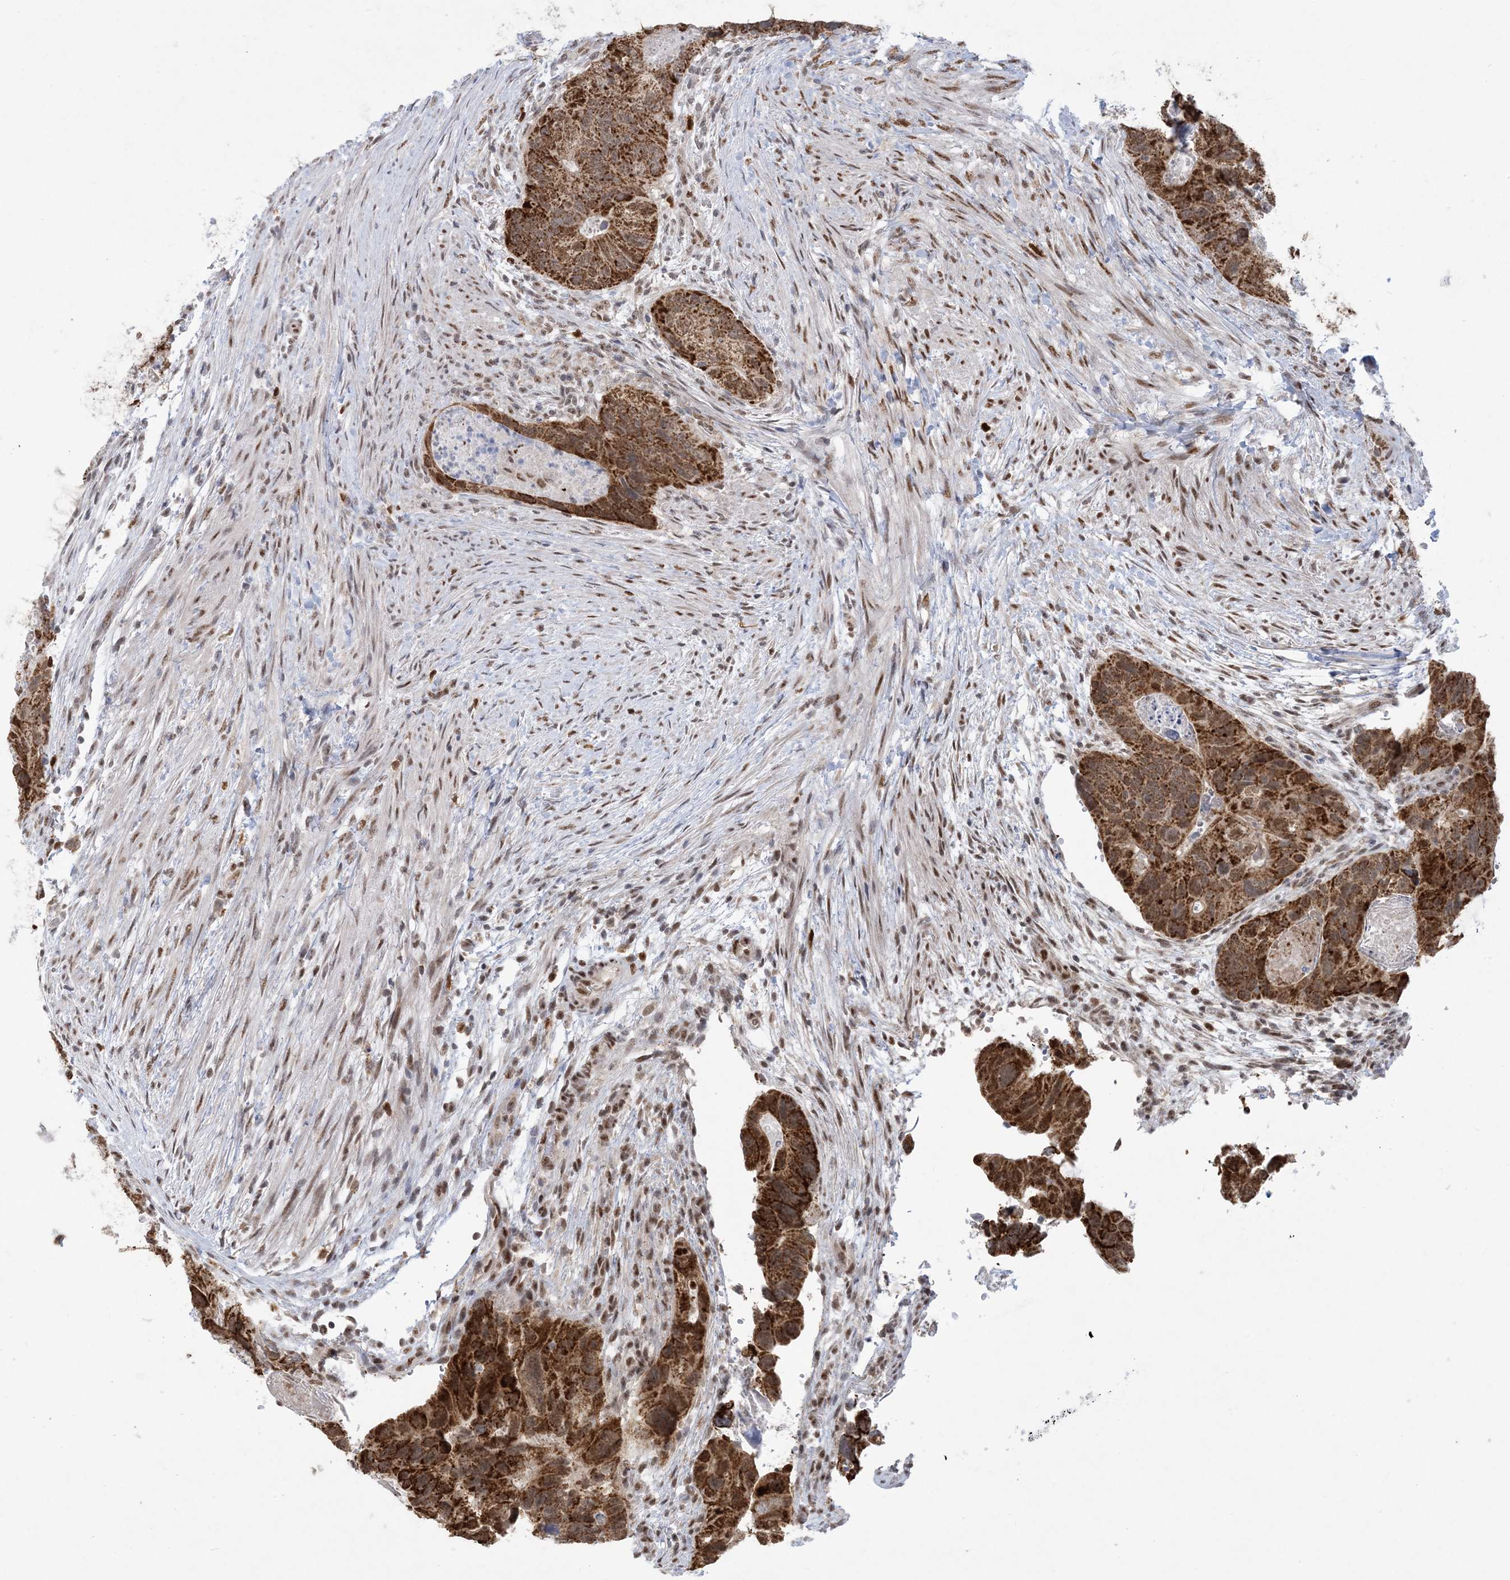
{"staining": {"intensity": "strong", "quantity": ">75%", "location": "cytoplasmic/membranous"}, "tissue": "colorectal cancer", "cell_type": "Tumor cells", "image_type": "cancer", "snomed": [{"axis": "morphology", "description": "Adenocarcinoma, NOS"}, {"axis": "topography", "description": "Rectum"}], "caption": "Approximately >75% of tumor cells in colorectal cancer show strong cytoplasmic/membranous protein positivity as visualized by brown immunohistochemical staining.", "gene": "TRMT10C", "patient": {"sex": "male", "age": 63}}